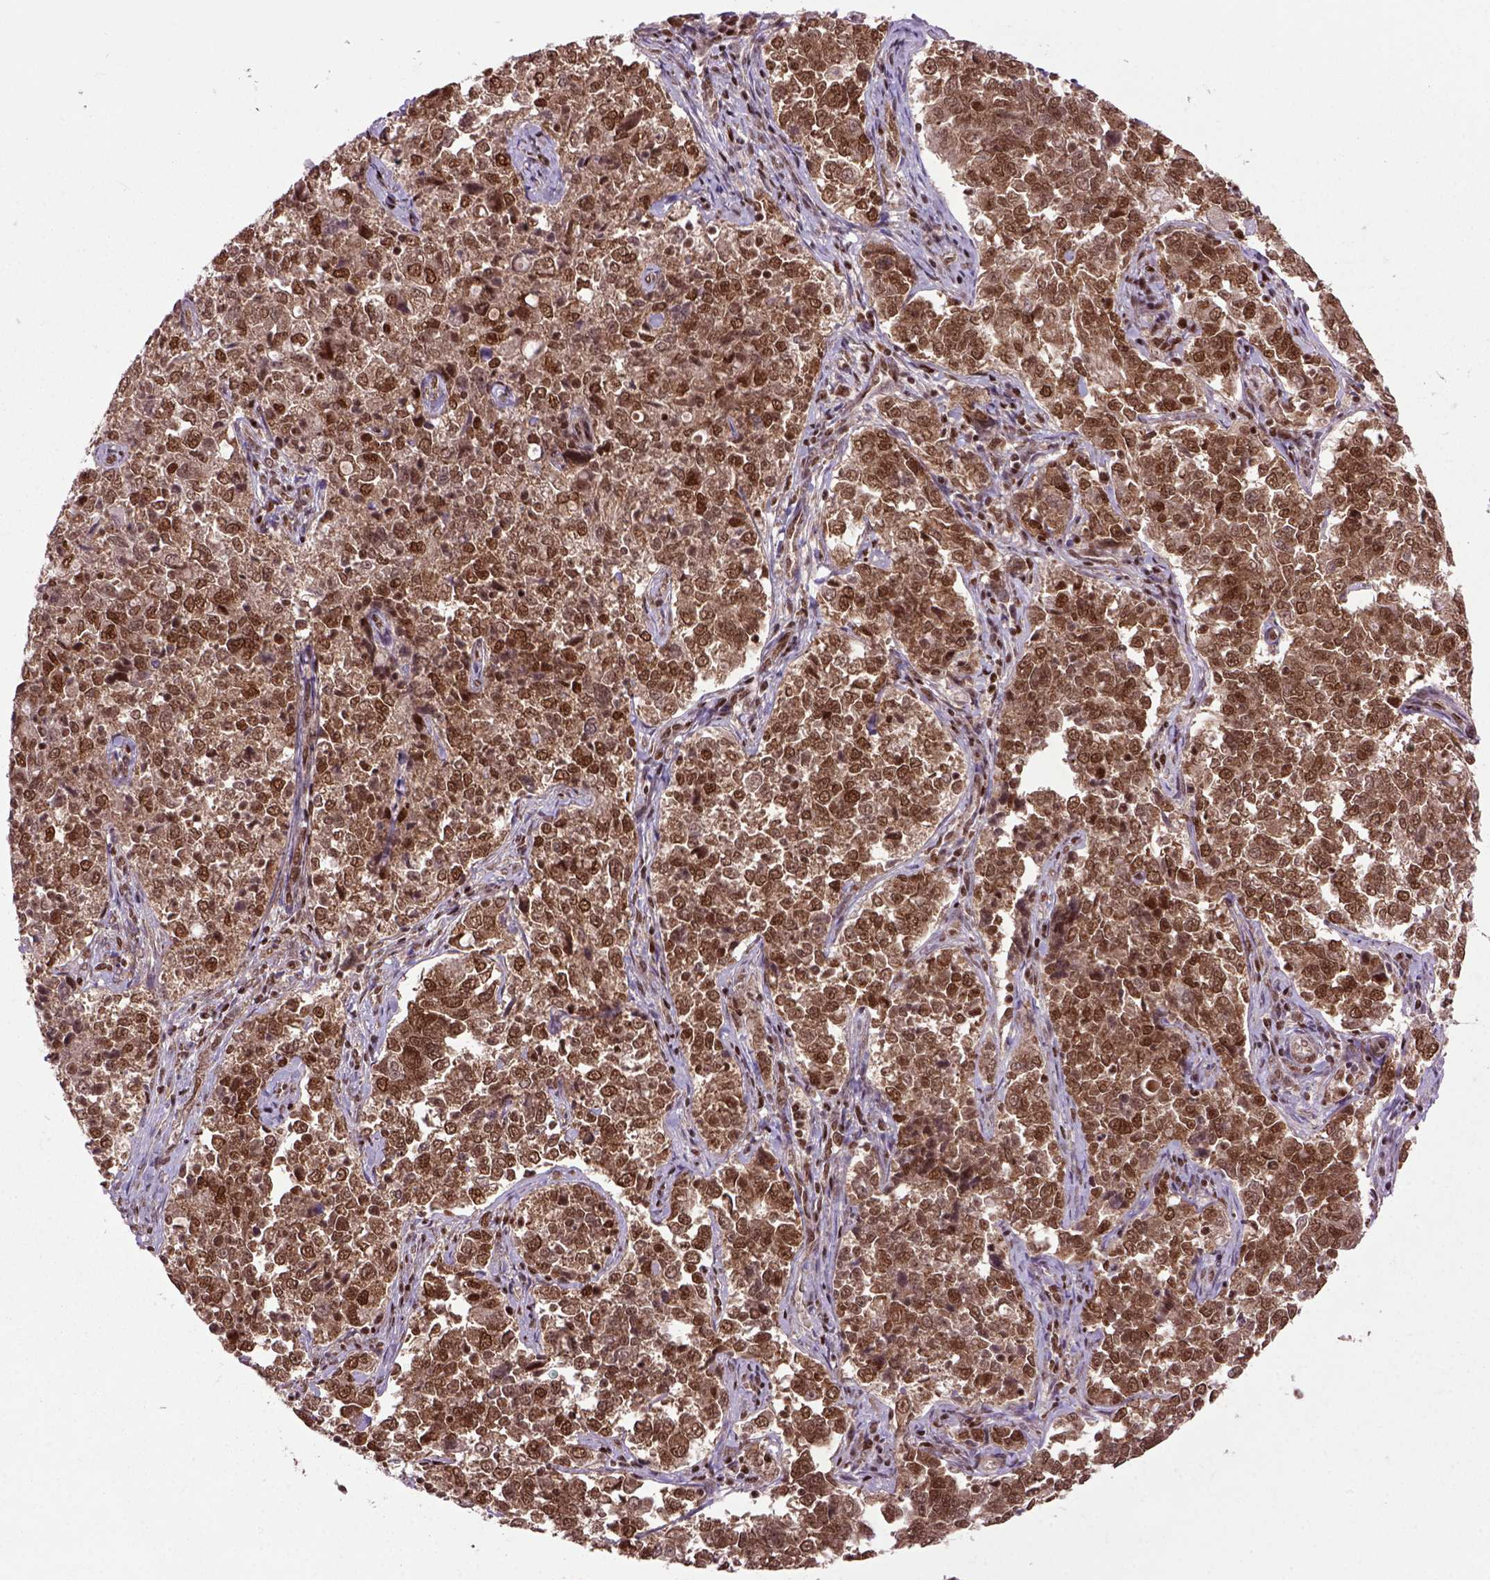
{"staining": {"intensity": "strong", "quantity": ">75%", "location": "cytoplasmic/membranous,nuclear"}, "tissue": "endometrial cancer", "cell_type": "Tumor cells", "image_type": "cancer", "snomed": [{"axis": "morphology", "description": "Adenocarcinoma, NOS"}, {"axis": "topography", "description": "Endometrium"}], "caption": "This is an image of immunohistochemistry (IHC) staining of adenocarcinoma (endometrial), which shows strong expression in the cytoplasmic/membranous and nuclear of tumor cells.", "gene": "CELF1", "patient": {"sex": "female", "age": 43}}